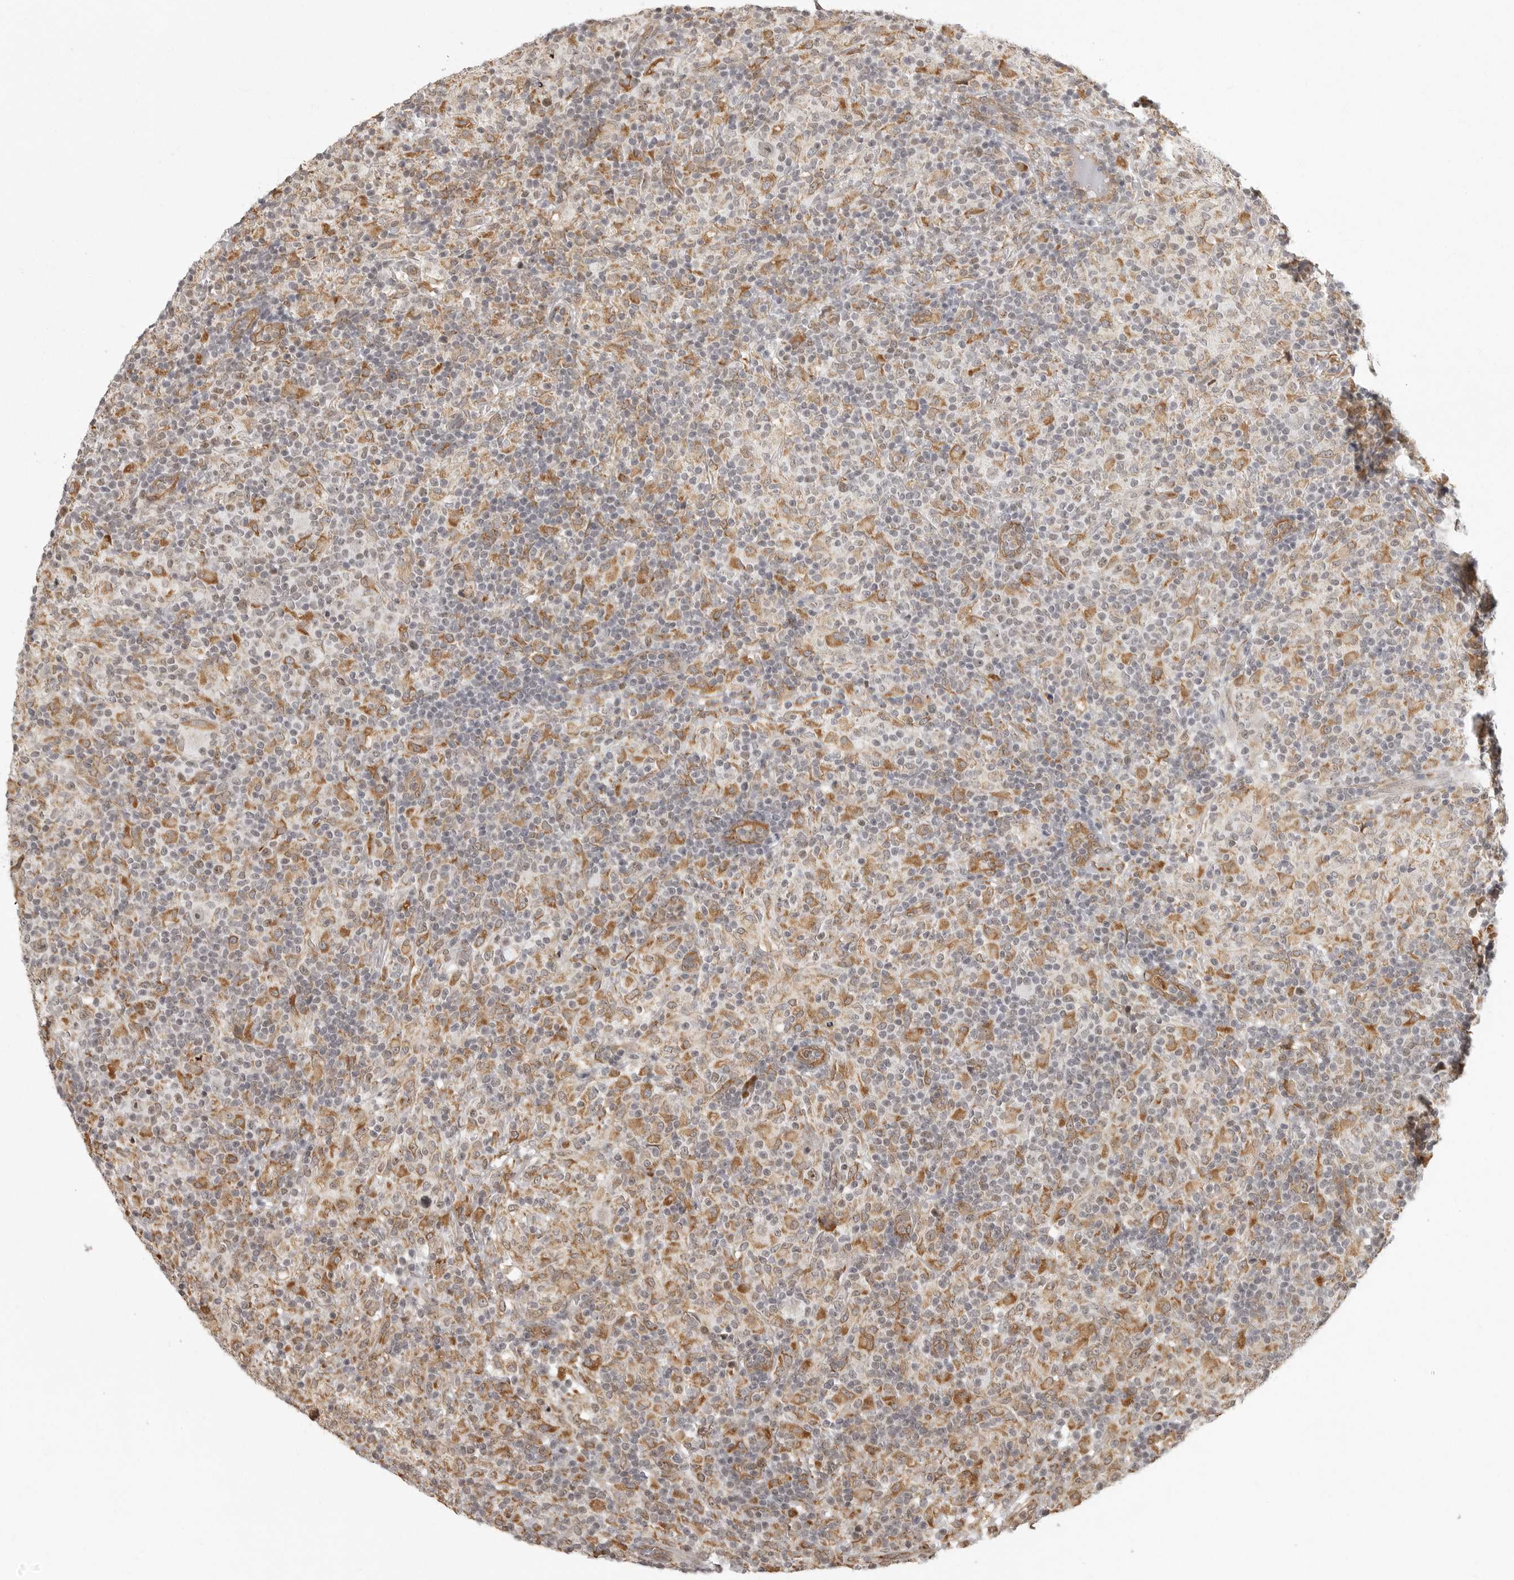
{"staining": {"intensity": "moderate", "quantity": ">75%", "location": "cytoplasmic/membranous"}, "tissue": "lymphoma", "cell_type": "Tumor cells", "image_type": "cancer", "snomed": [{"axis": "morphology", "description": "Hodgkin's disease, NOS"}, {"axis": "topography", "description": "Lymph node"}], "caption": "A histopathology image of human Hodgkin's disease stained for a protein demonstrates moderate cytoplasmic/membranous brown staining in tumor cells.", "gene": "ISG20L2", "patient": {"sex": "male", "age": 70}}